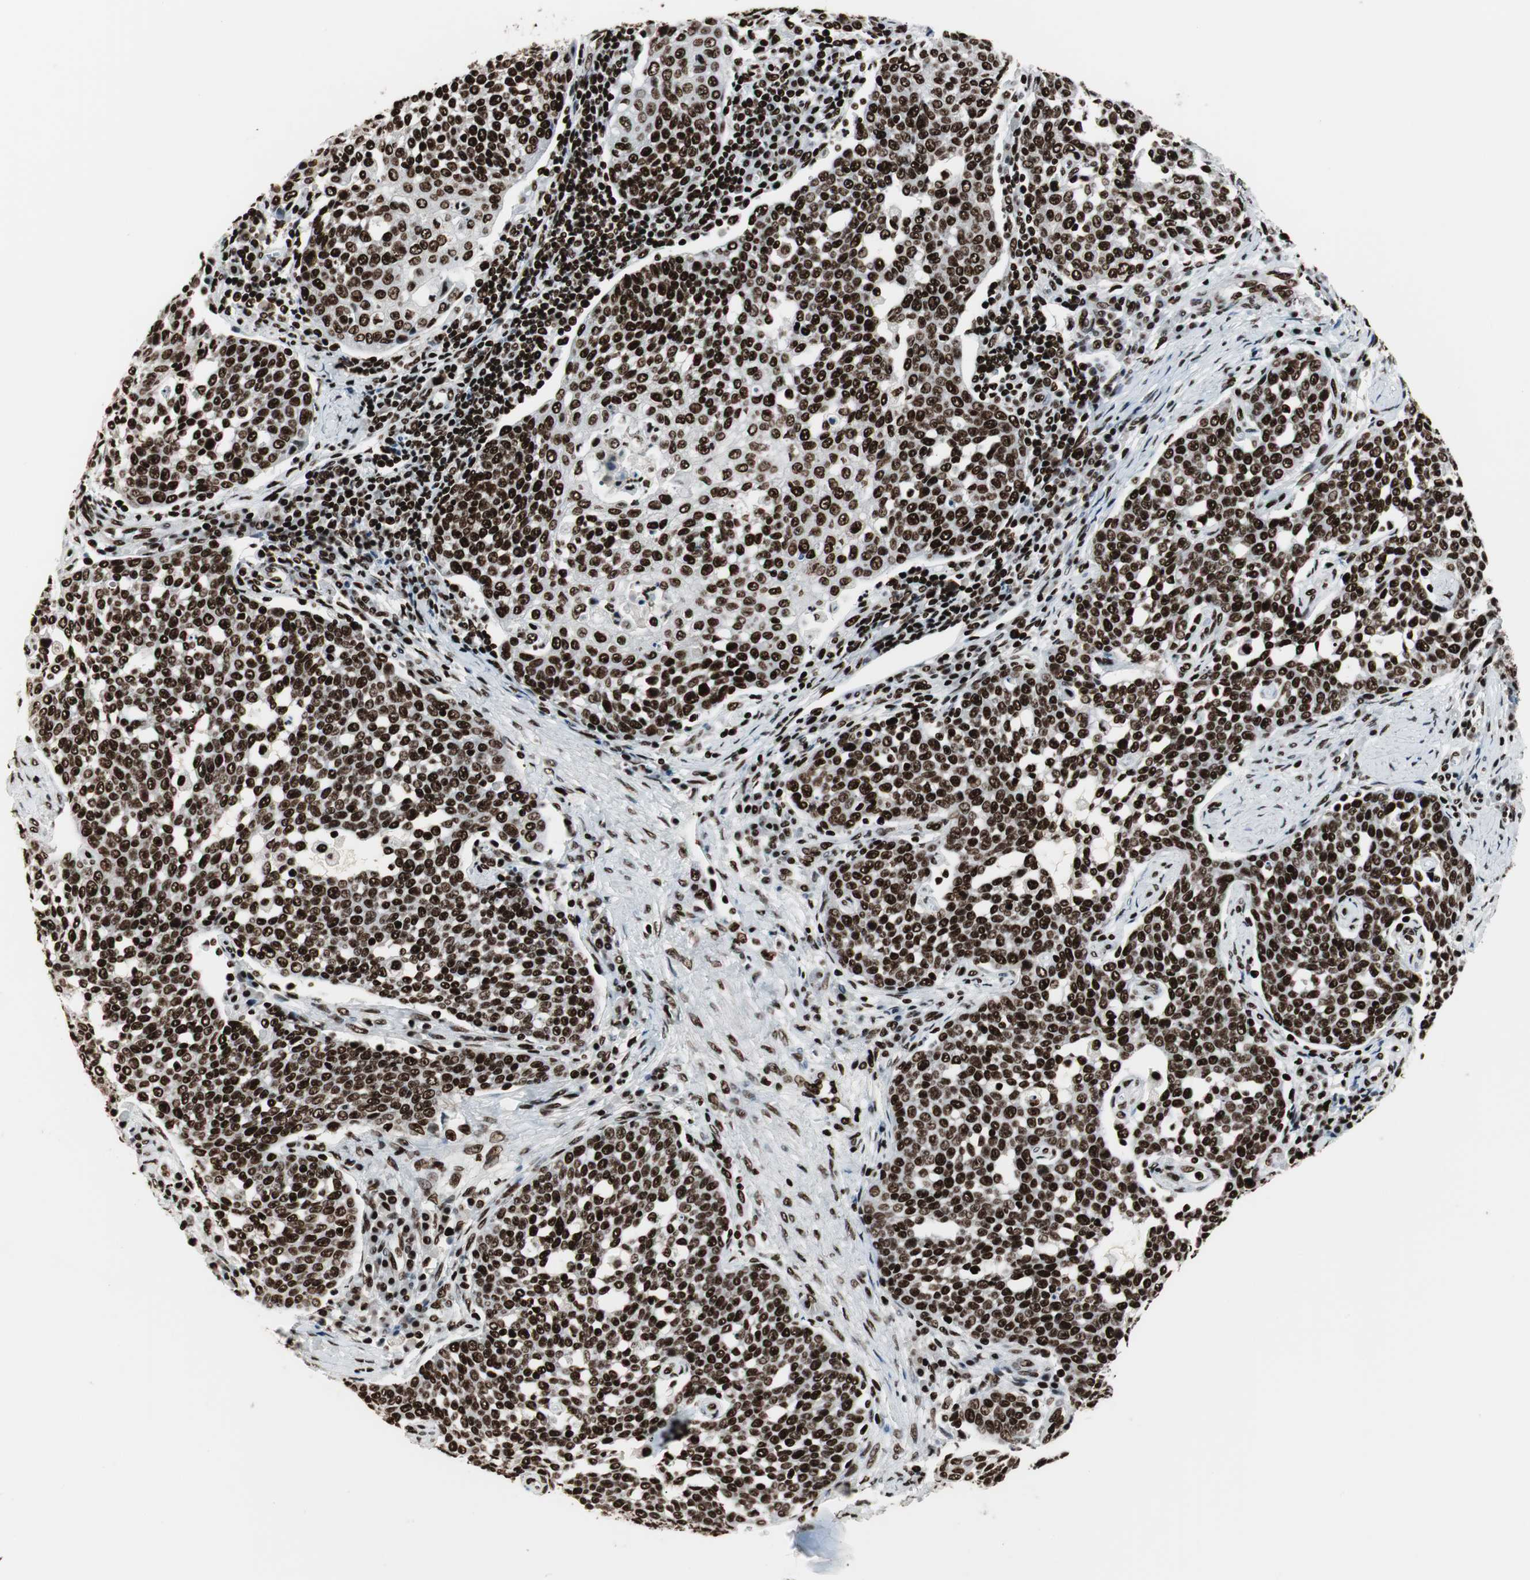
{"staining": {"intensity": "strong", "quantity": ">75%", "location": "nuclear"}, "tissue": "cervical cancer", "cell_type": "Tumor cells", "image_type": "cancer", "snomed": [{"axis": "morphology", "description": "Squamous cell carcinoma, NOS"}, {"axis": "topography", "description": "Cervix"}], "caption": "Cervical squamous cell carcinoma was stained to show a protein in brown. There is high levels of strong nuclear staining in about >75% of tumor cells. Nuclei are stained in blue.", "gene": "MTA2", "patient": {"sex": "female", "age": 34}}